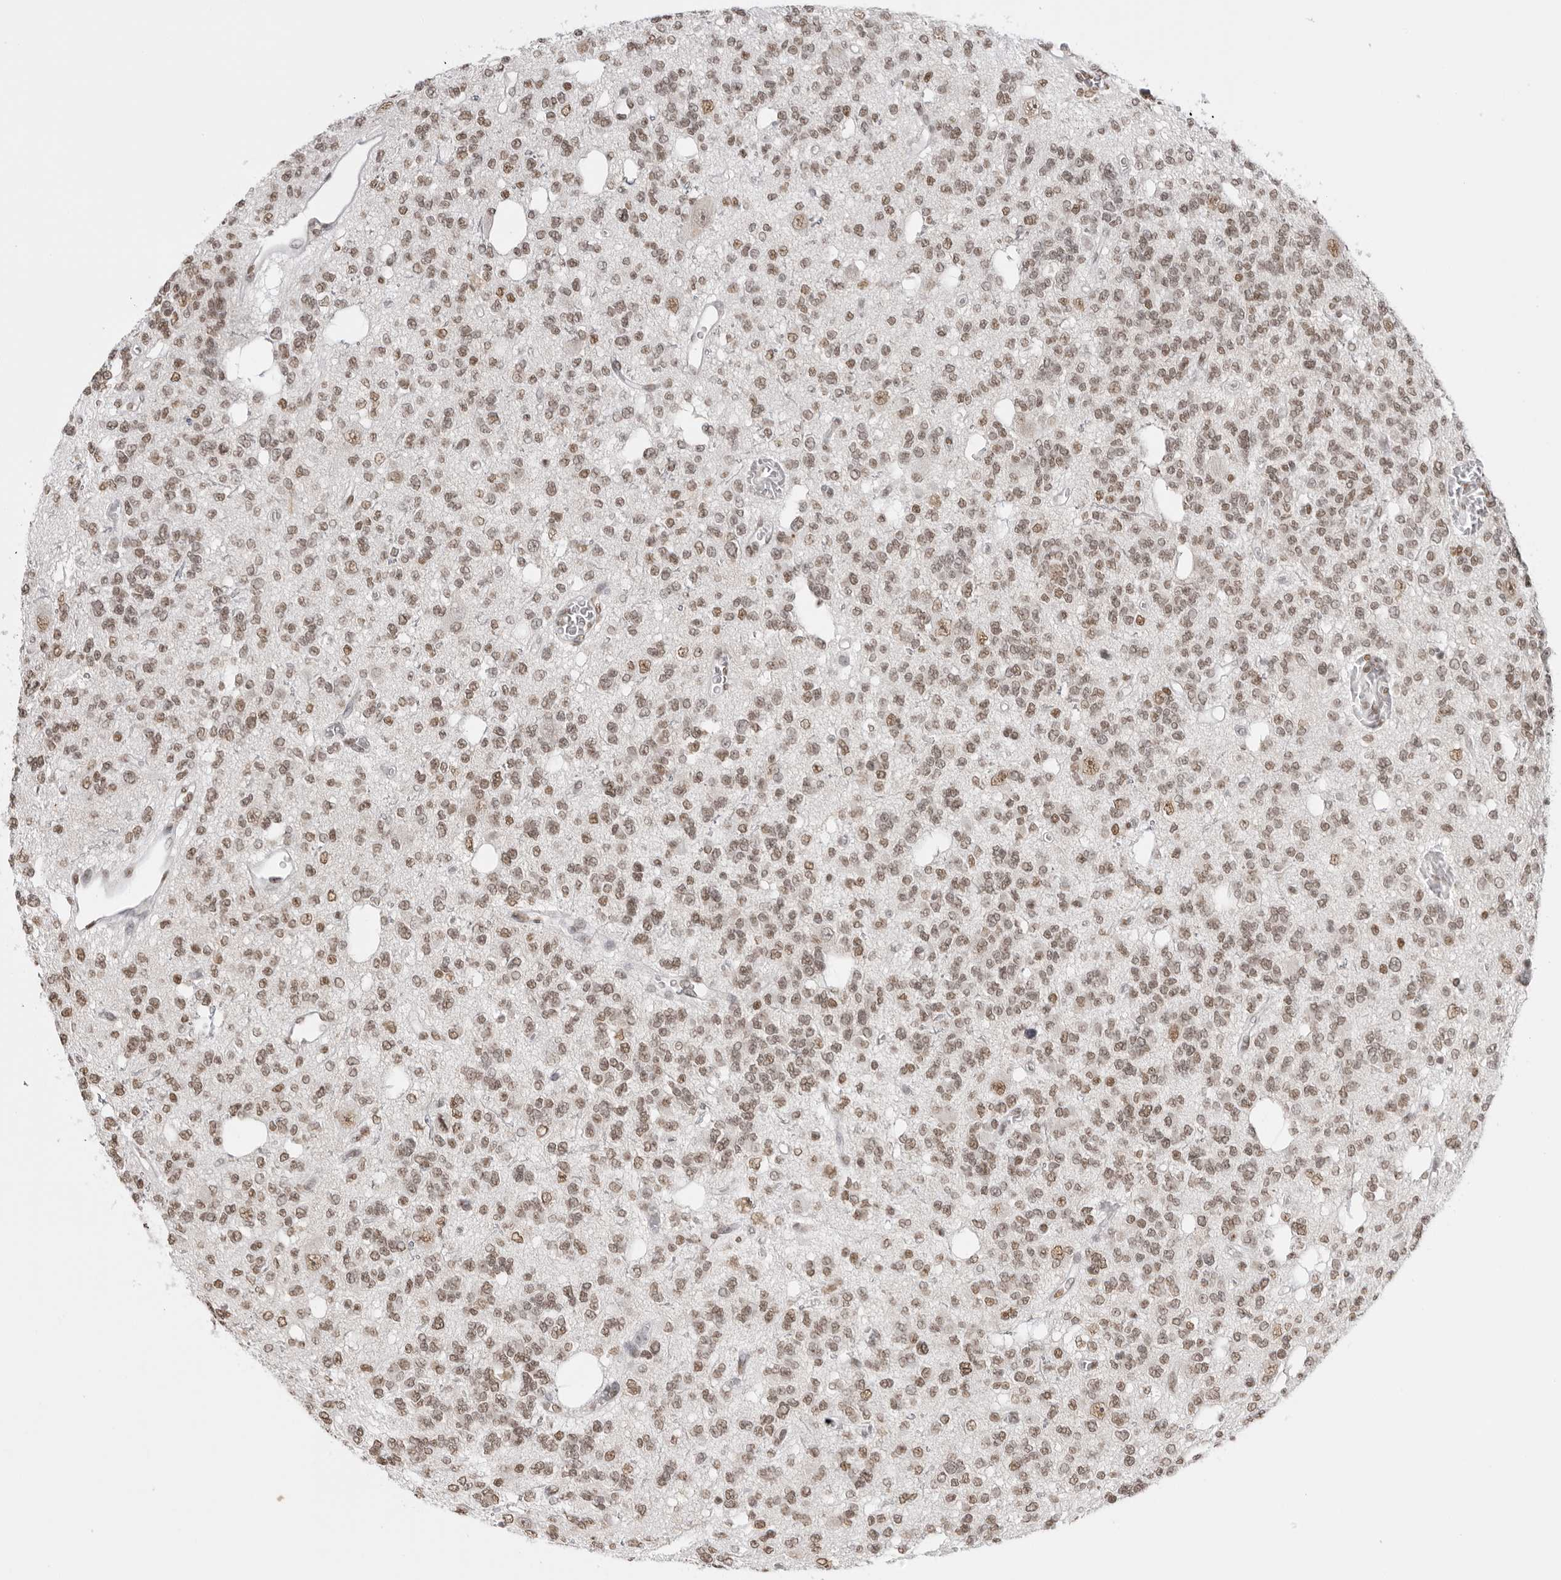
{"staining": {"intensity": "moderate", "quantity": ">75%", "location": "nuclear"}, "tissue": "glioma", "cell_type": "Tumor cells", "image_type": "cancer", "snomed": [{"axis": "morphology", "description": "Glioma, malignant, Low grade"}, {"axis": "topography", "description": "Brain"}], "caption": "Immunohistochemical staining of glioma demonstrates medium levels of moderate nuclear staining in approximately >75% of tumor cells.", "gene": "RPA2", "patient": {"sex": "male", "age": 38}}